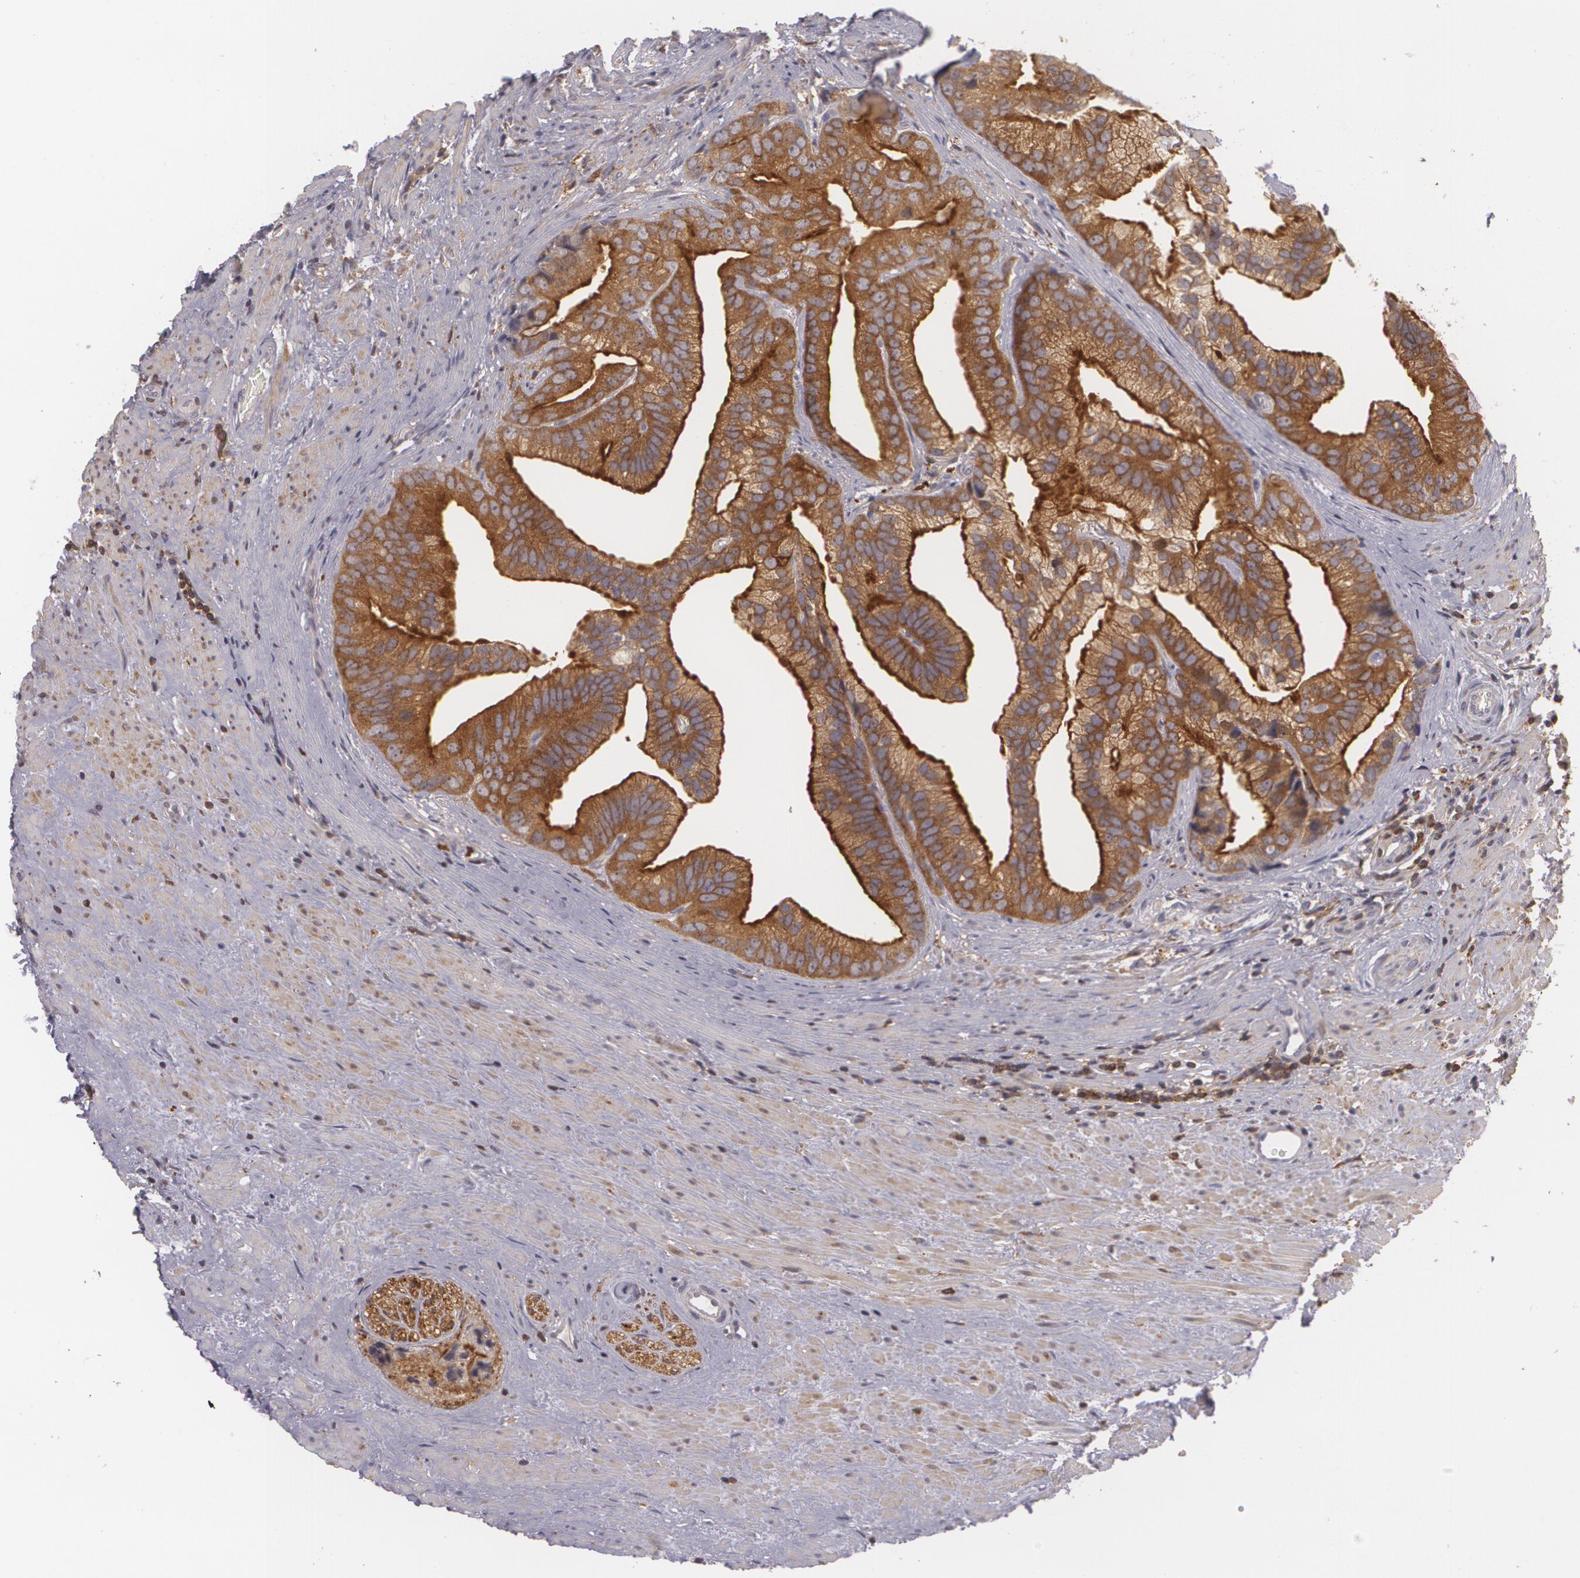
{"staining": {"intensity": "strong", "quantity": ">75%", "location": "cytoplasmic/membranous"}, "tissue": "prostate cancer", "cell_type": "Tumor cells", "image_type": "cancer", "snomed": [{"axis": "morphology", "description": "Adenocarcinoma, Low grade"}, {"axis": "topography", "description": "Prostate"}], "caption": "This photomicrograph shows prostate cancer stained with immunohistochemistry to label a protein in brown. The cytoplasmic/membranous of tumor cells show strong positivity for the protein. Nuclei are counter-stained blue.", "gene": "BIN1", "patient": {"sex": "male", "age": 71}}